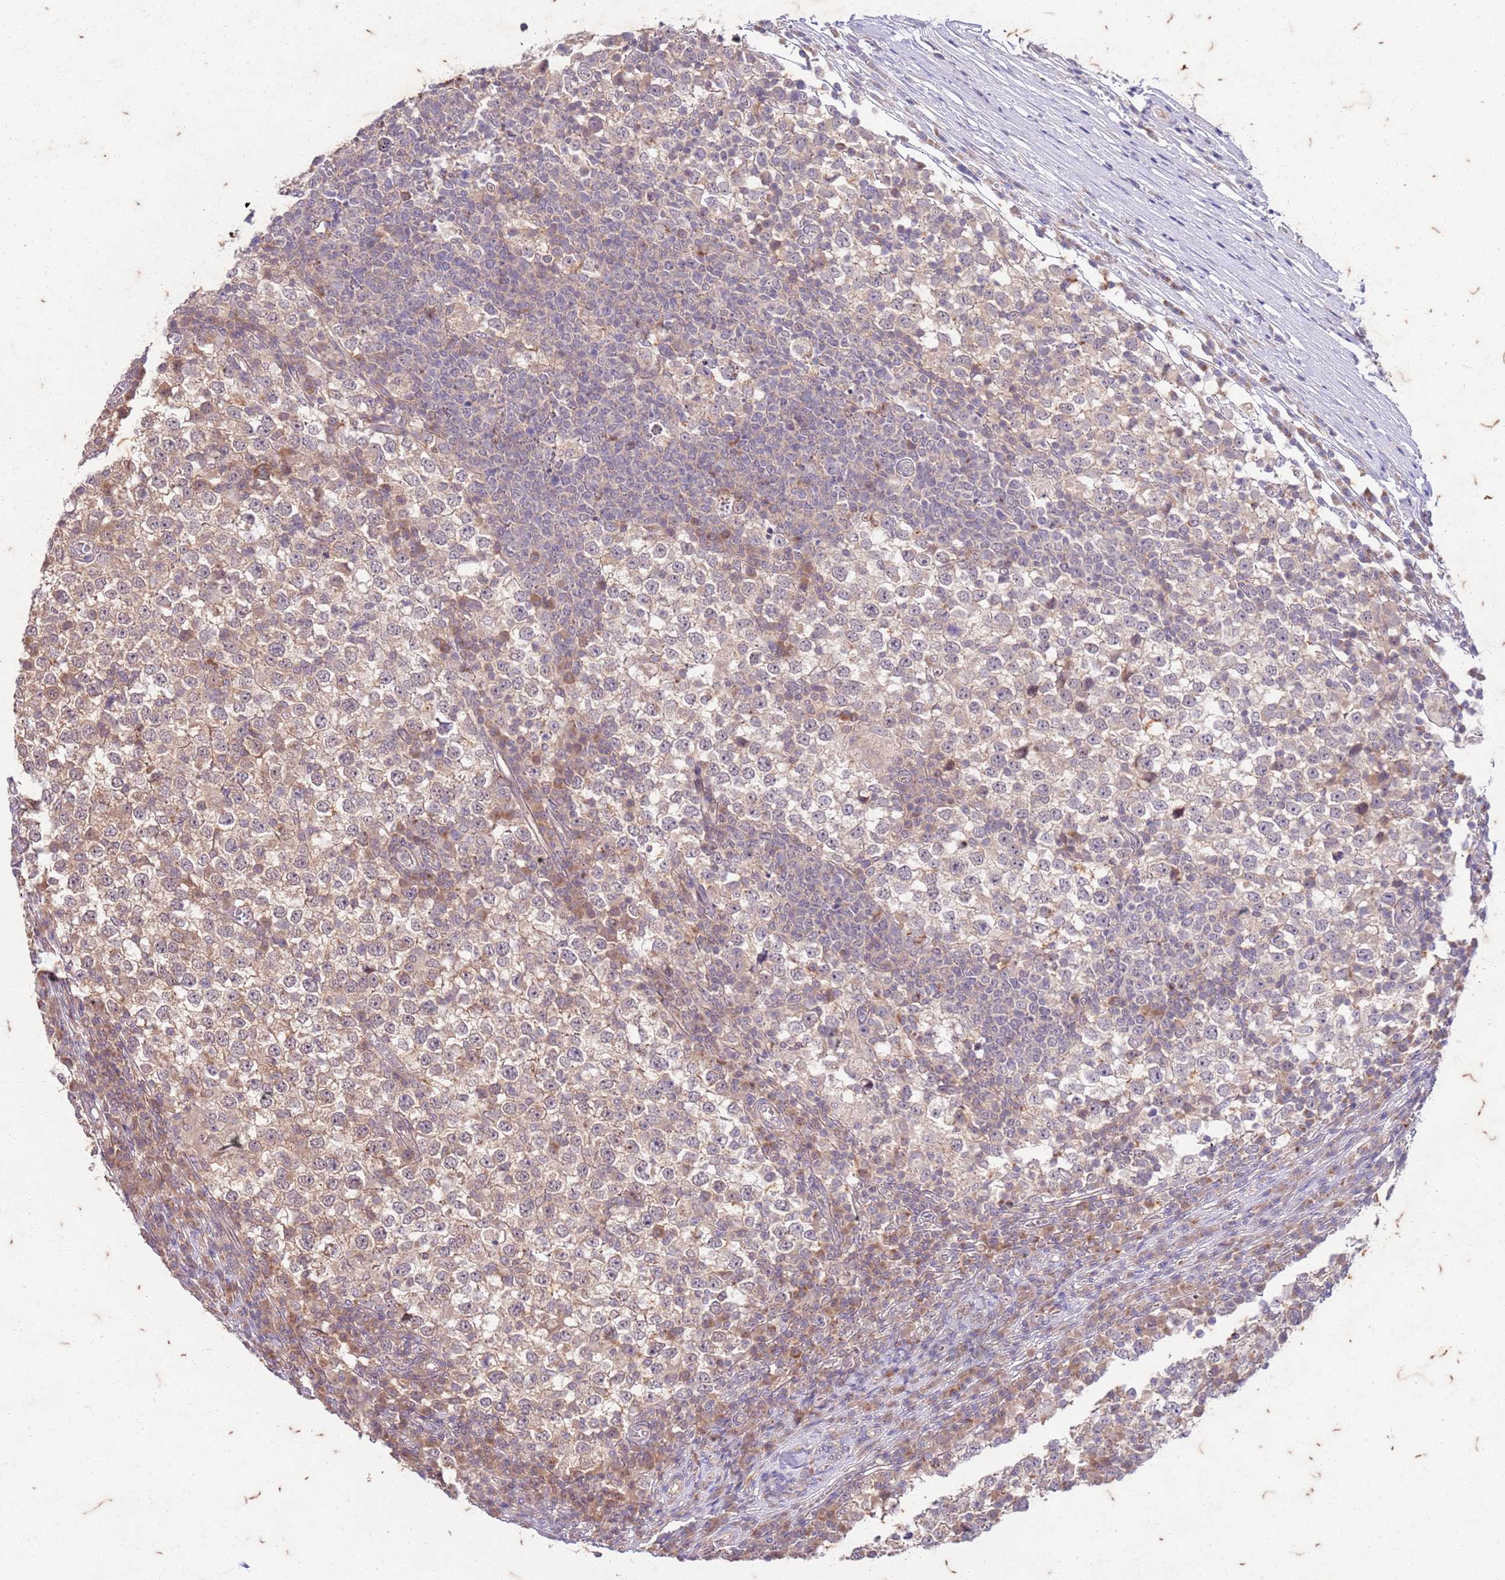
{"staining": {"intensity": "weak", "quantity": "25%-75%", "location": "cytoplasmic/membranous"}, "tissue": "testis cancer", "cell_type": "Tumor cells", "image_type": "cancer", "snomed": [{"axis": "morphology", "description": "Seminoma, NOS"}, {"axis": "topography", "description": "Testis"}], "caption": "High-magnification brightfield microscopy of testis seminoma stained with DAB (3,3'-diaminobenzidine) (brown) and counterstained with hematoxylin (blue). tumor cells exhibit weak cytoplasmic/membranous positivity is seen in about25%-75% of cells. The staining is performed using DAB (3,3'-diaminobenzidine) brown chromogen to label protein expression. The nuclei are counter-stained blue using hematoxylin.", "gene": "RAPGEF3", "patient": {"sex": "male", "age": 65}}